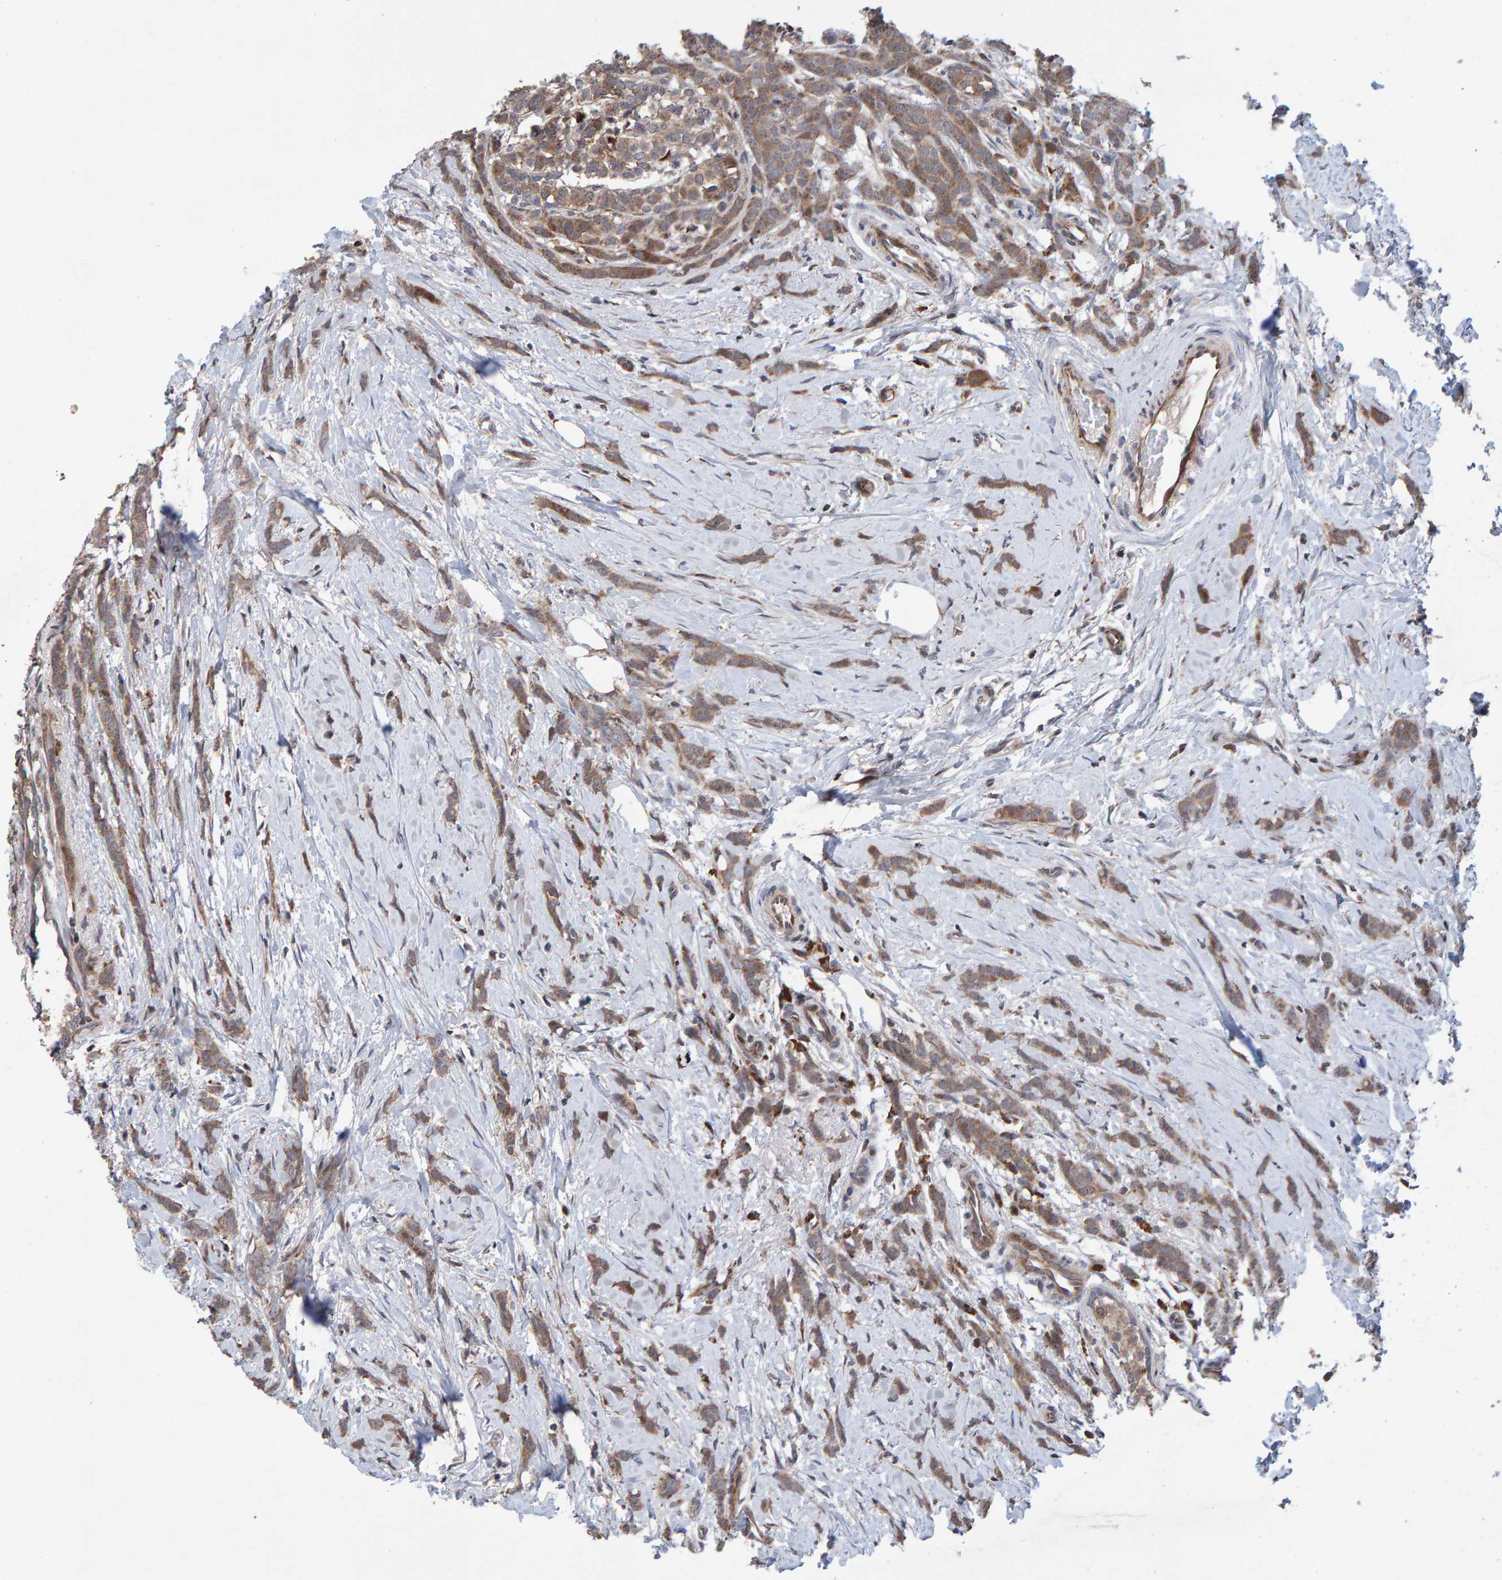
{"staining": {"intensity": "moderate", "quantity": ">75%", "location": "cytoplasmic/membranous"}, "tissue": "breast cancer", "cell_type": "Tumor cells", "image_type": "cancer", "snomed": [{"axis": "morphology", "description": "Lobular carcinoma, in situ"}, {"axis": "morphology", "description": "Lobular carcinoma"}, {"axis": "topography", "description": "Breast"}], "caption": "The photomicrograph displays a brown stain indicating the presence of a protein in the cytoplasmic/membranous of tumor cells in lobular carcinoma in situ (breast).", "gene": "PECR", "patient": {"sex": "female", "age": 41}}